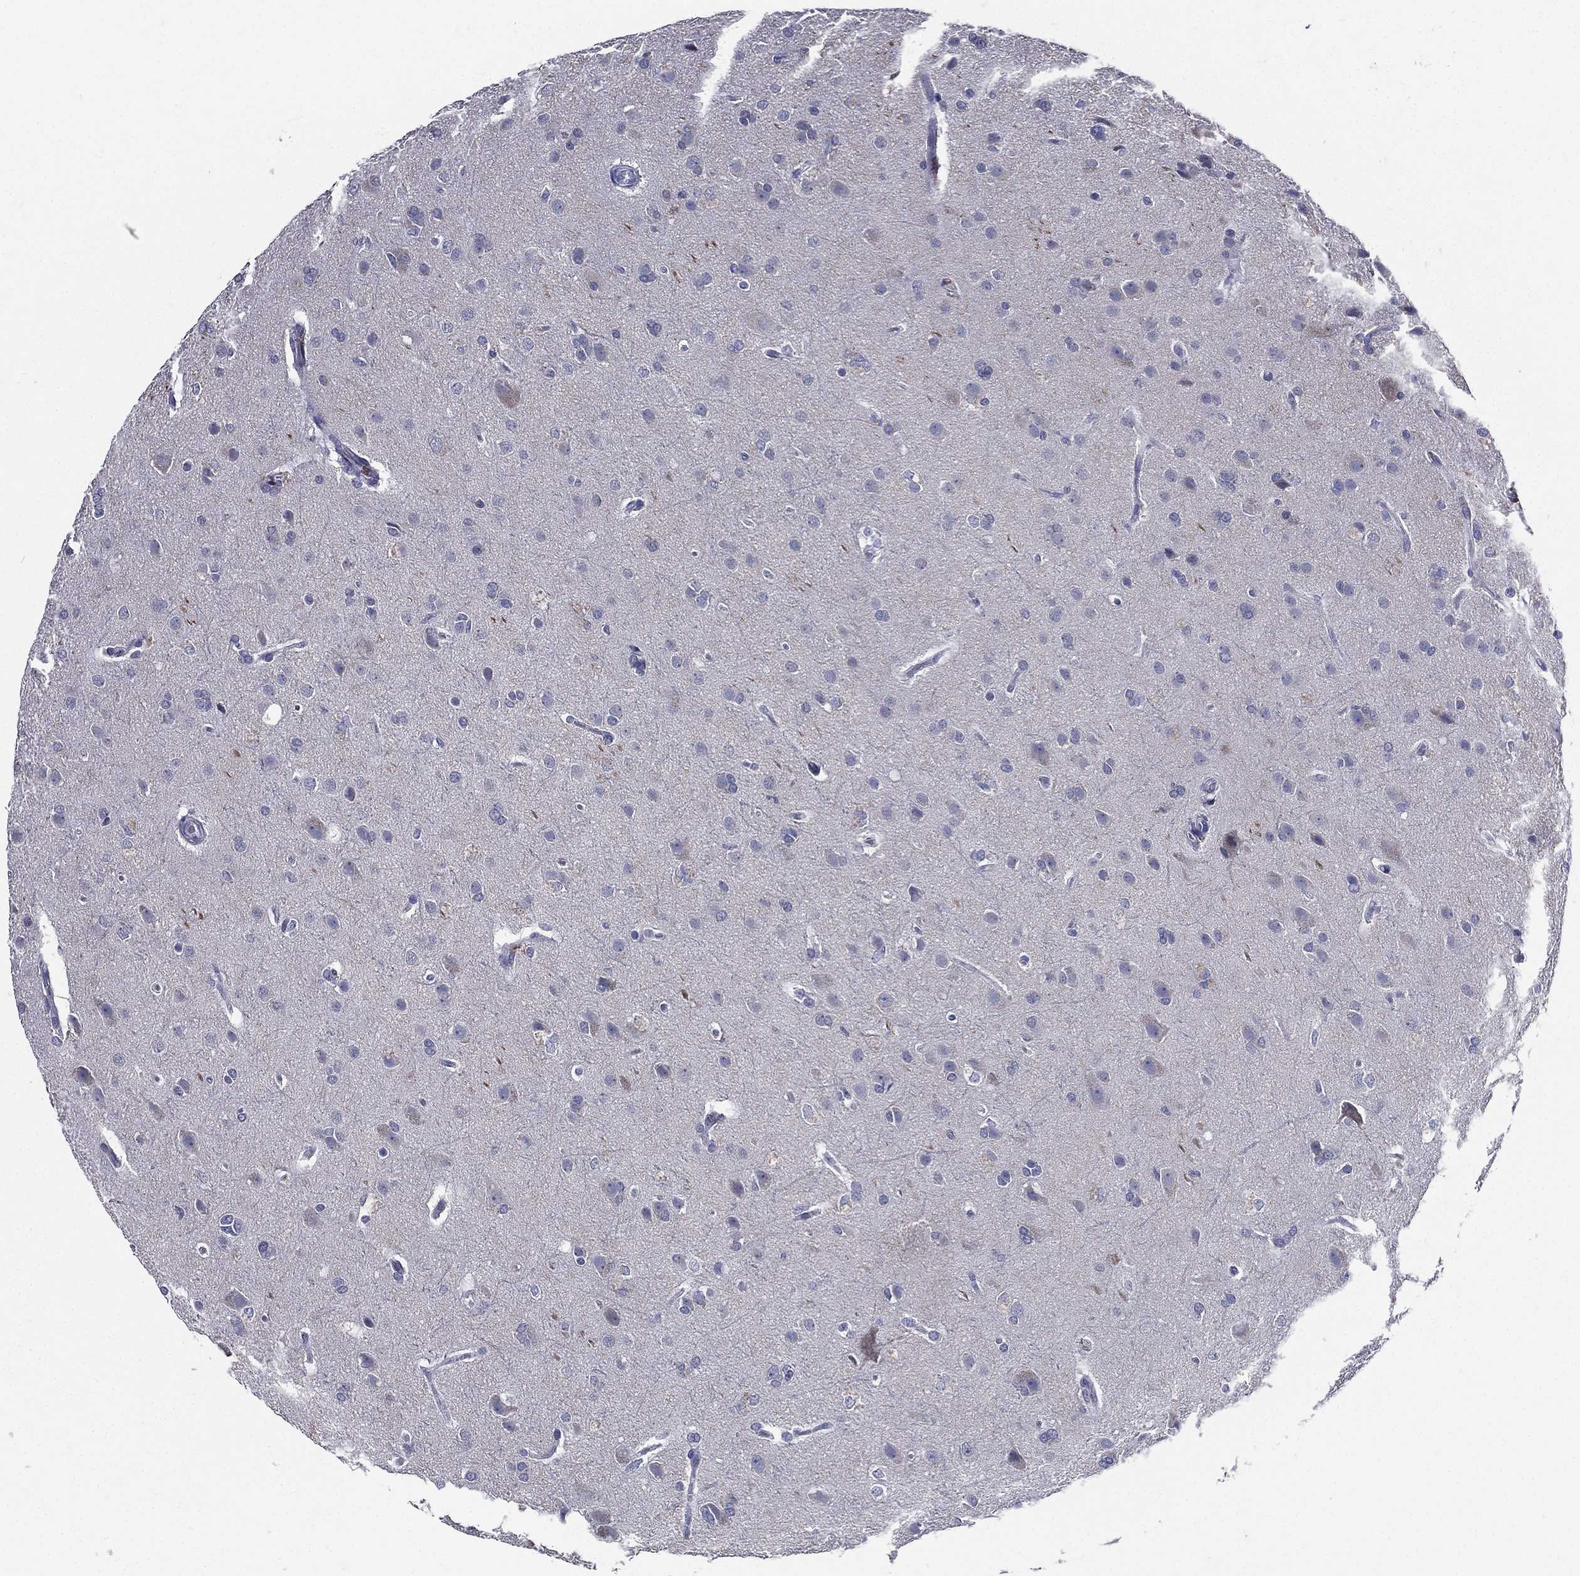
{"staining": {"intensity": "negative", "quantity": "none", "location": "none"}, "tissue": "glioma", "cell_type": "Tumor cells", "image_type": "cancer", "snomed": [{"axis": "morphology", "description": "Glioma, malignant, High grade"}, {"axis": "topography", "description": "Brain"}], "caption": "High magnification brightfield microscopy of malignant high-grade glioma stained with DAB (brown) and counterstained with hematoxylin (blue): tumor cells show no significant staining.", "gene": "TGM1", "patient": {"sex": "male", "age": 68}}